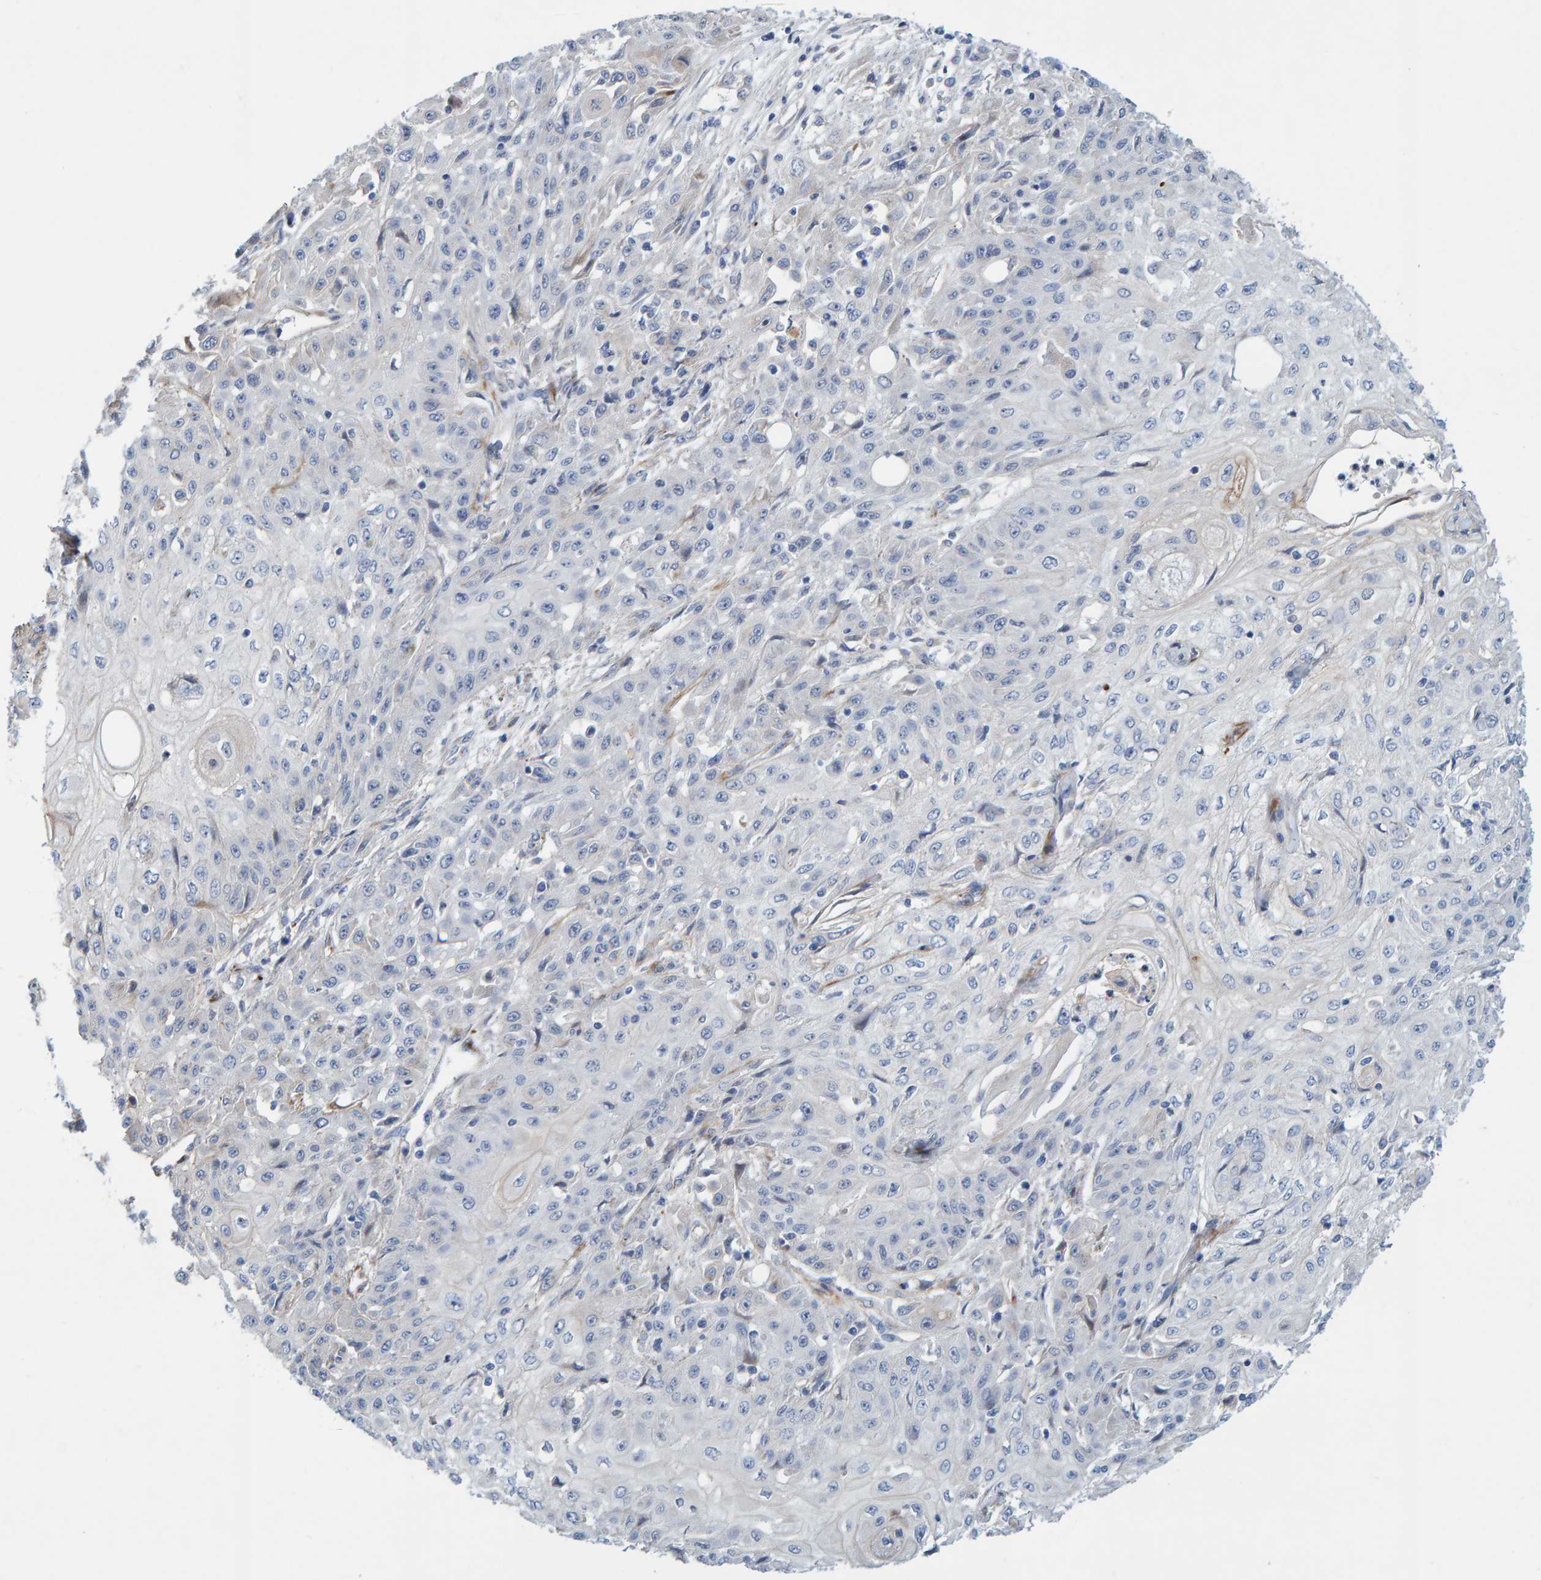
{"staining": {"intensity": "weak", "quantity": "<25%", "location": "cytoplasmic/membranous"}, "tissue": "skin cancer", "cell_type": "Tumor cells", "image_type": "cancer", "snomed": [{"axis": "morphology", "description": "Squamous cell carcinoma, NOS"}, {"axis": "morphology", "description": "Squamous cell carcinoma, metastatic, NOS"}, {"axis": "topography", "description": "Skin"}, {"axis": "topography", "description": "Lymph node"}], "caption": "DAB (3,3'-diaminobenzidine) immunohistochemical staining of skin metastatic squamous cell carcinoma demonstrates no significant staining in tumor cells.", "gene": "POLG2", "patient": {"sex": "male", "age": 75}}